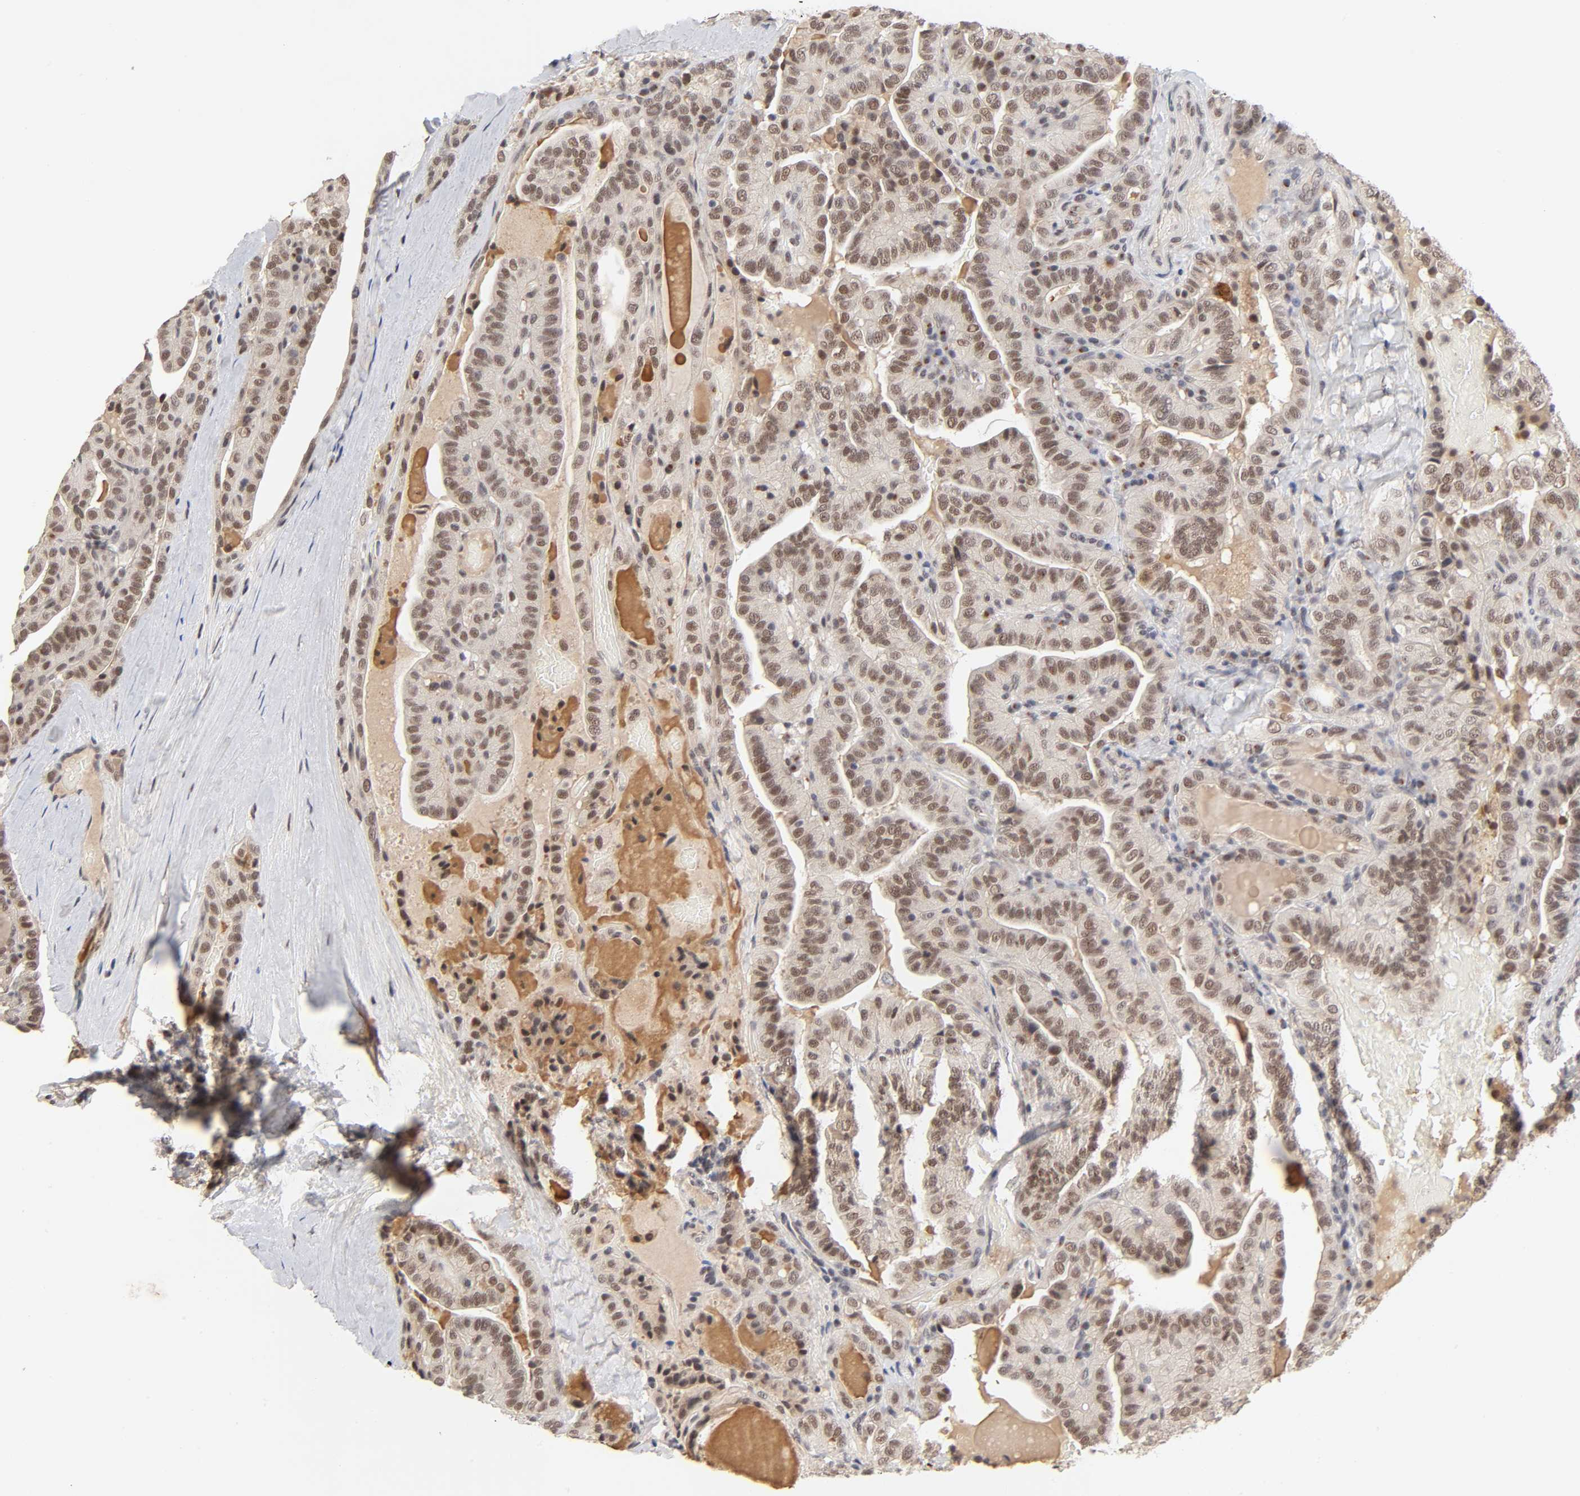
{"staining": {"intensity": "moderate", "quantity": ">75%", "location": "cytoplasmic/membranous,nuclear"}, "tissue": "thyroid cancer", "cell_type": "Tumor cells", "image_type": "cancer", "snomed": [{"axis": "morphology", "description": "Papillary adenocarcinoma, NOS"}, {"axis": "topography", "description": "Thyroid gland"}], "caption": "DAB immunohistochemical staining of human papillary adenocarcinoma (thyroid) exhibits moderate cytoplasmic/membranous and nuclear protein positivity in about >75% of tumor cells.", "gene": "EP300", "patient": {"sex": "male", "age": 77}}